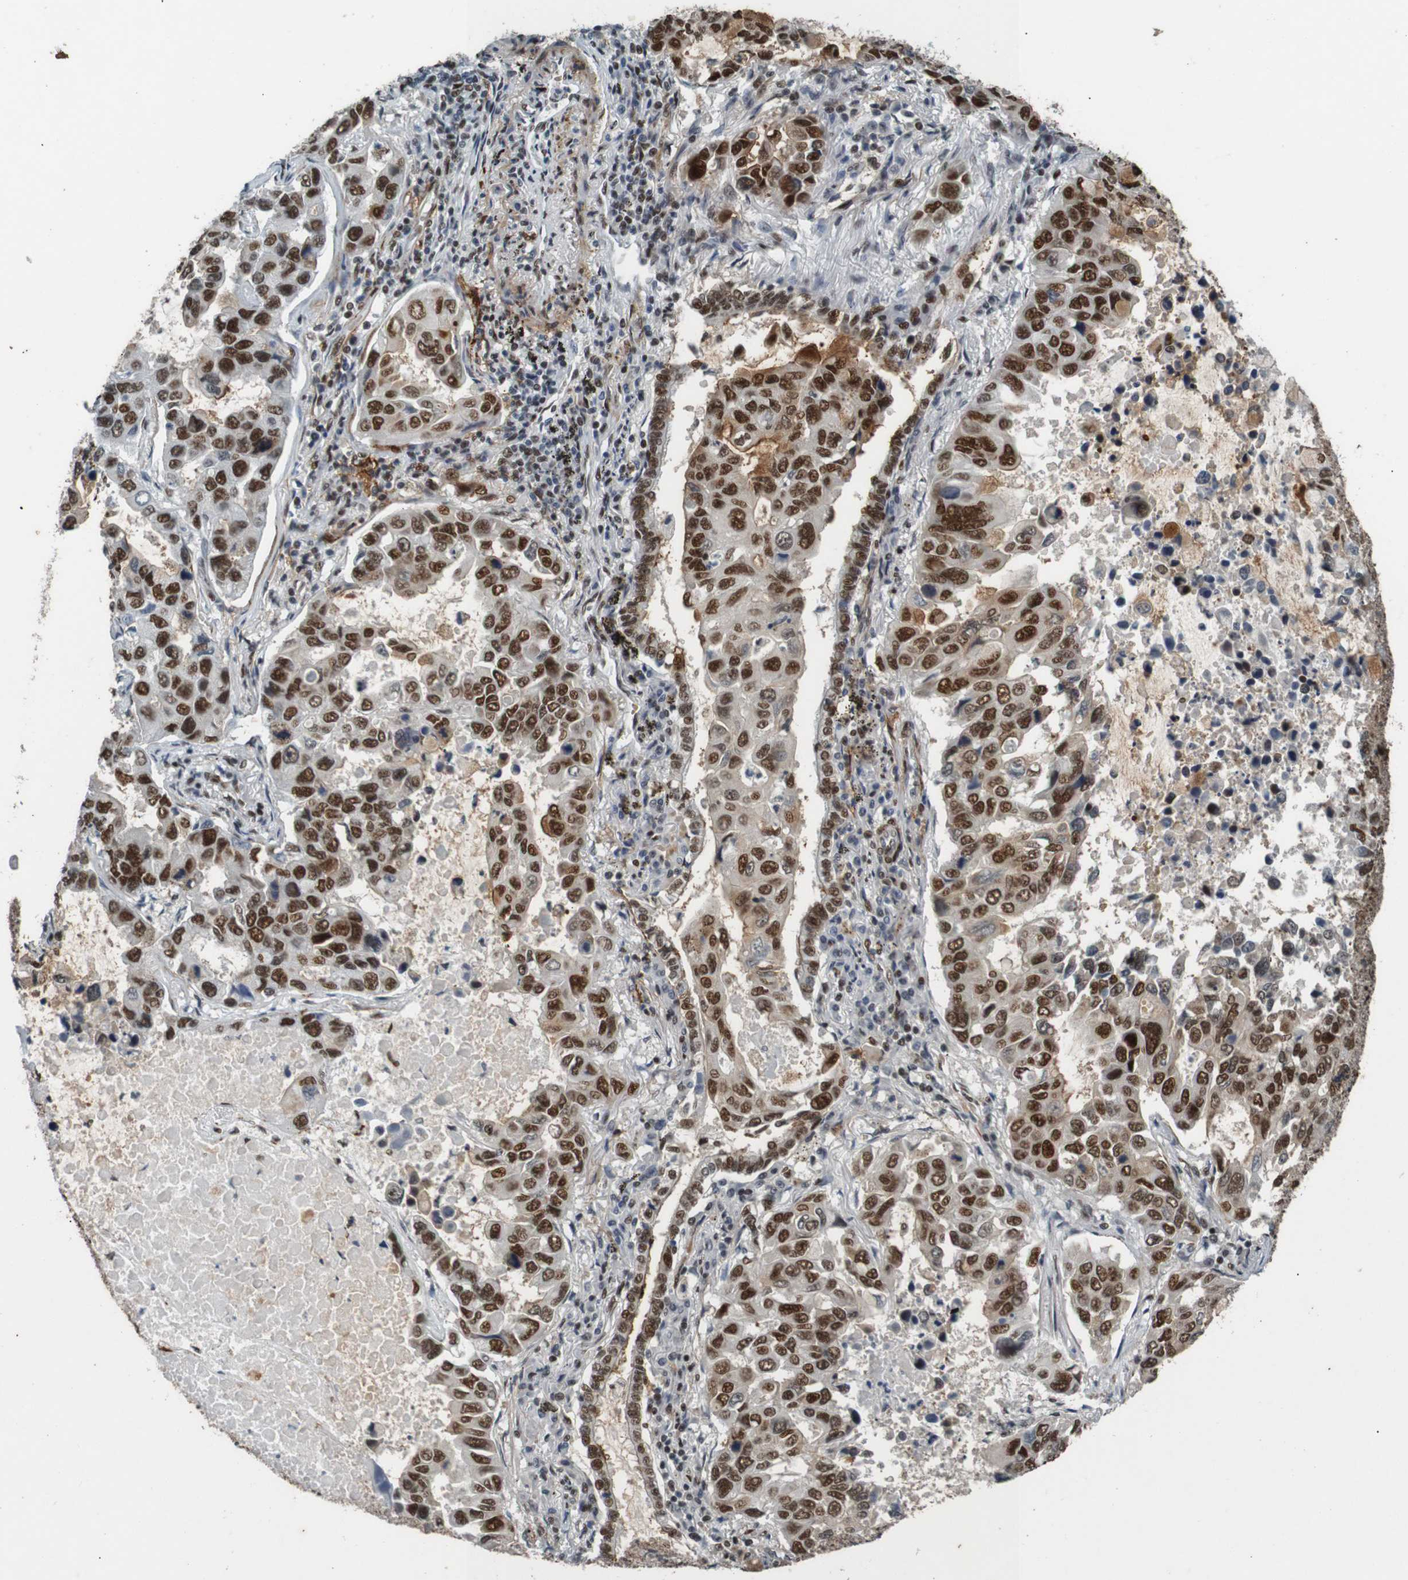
{"staining": {"intensity": "strong", "quantity": ">75%", "location": "cytoplasmic/membranous,nuclear"}, "tissue": "lung cancer", "cell_type": "Tumor cells", "image_type": "cancer", "snomed": [{"axis": "morphology", "description": "Adenocarcinoma, NOS"}, {"axis": "topography", "description": "Lung"}], "caption": "Adenocarcinoma (lung) stained for a protein (brown) exhibits strong cytoplasmic/membranous and nuclear positive positivity in approximately >75% of tumor cells.", "gene": "HEXIM1", "patient": {"sex": "male", "age": 64}}